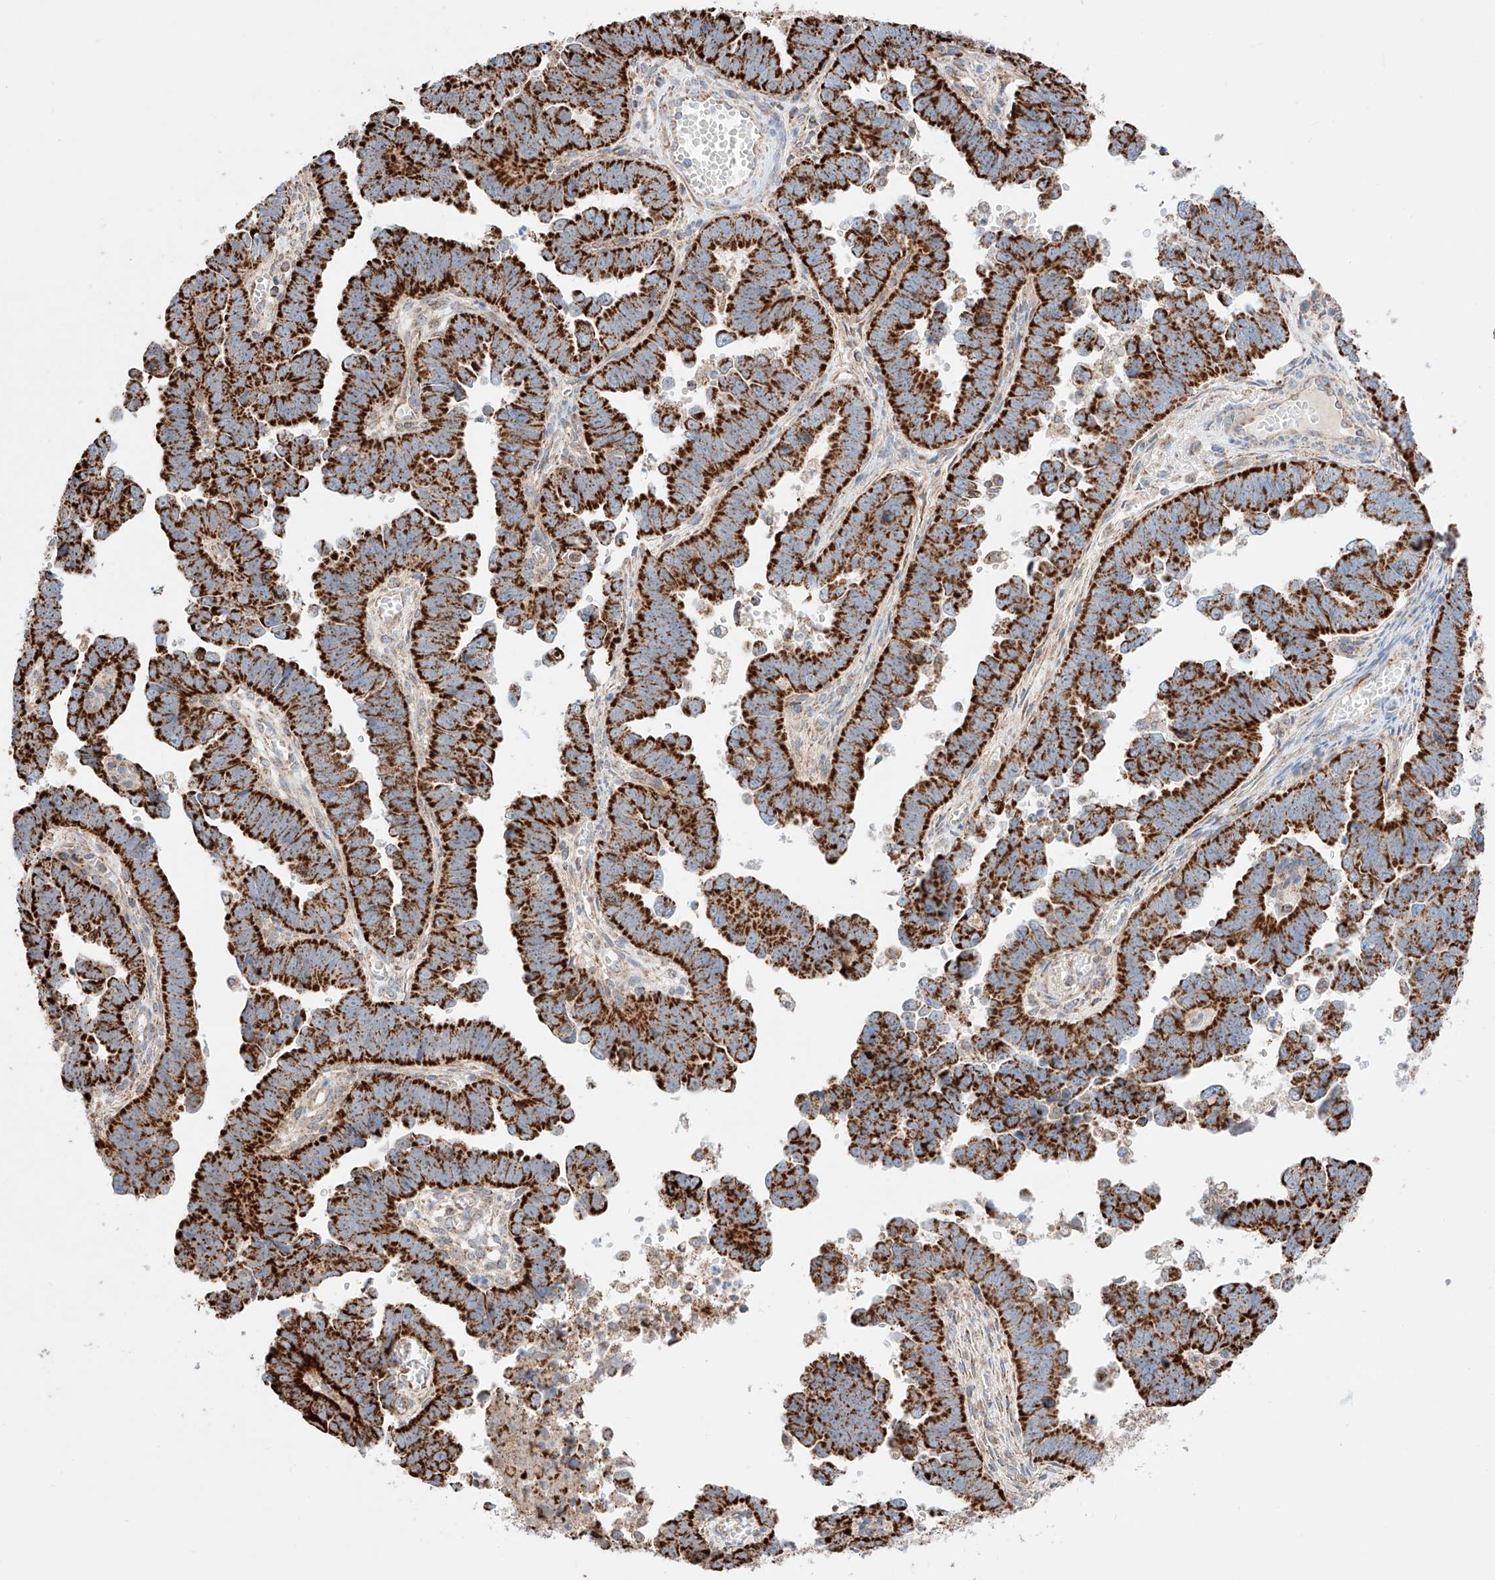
{"staining": {"intensity": "strong", "quantity": ">75%", "location": "cytoplasmic/membranous"}, "tissue": "endometrial cancer", "cell_type": "Tumor cells", "image_type": "cancer", "snomed": [{"axis": "morphology", "description": "Adenocarcinoma, NOS"}, {"axis": "topography", "description": "Endometrium"}], "caption": "Protein analysis of endometrial cancer (adenocarcinoma) tissue demonstrates strong cytoplasmic/membranous expression in approximately >75% of tumor cells. (brown staining indicates protein expression, while blue staining denotes nuclei).", "gene": "KTI12", "patient": {"sex": "female", "age": 75}}